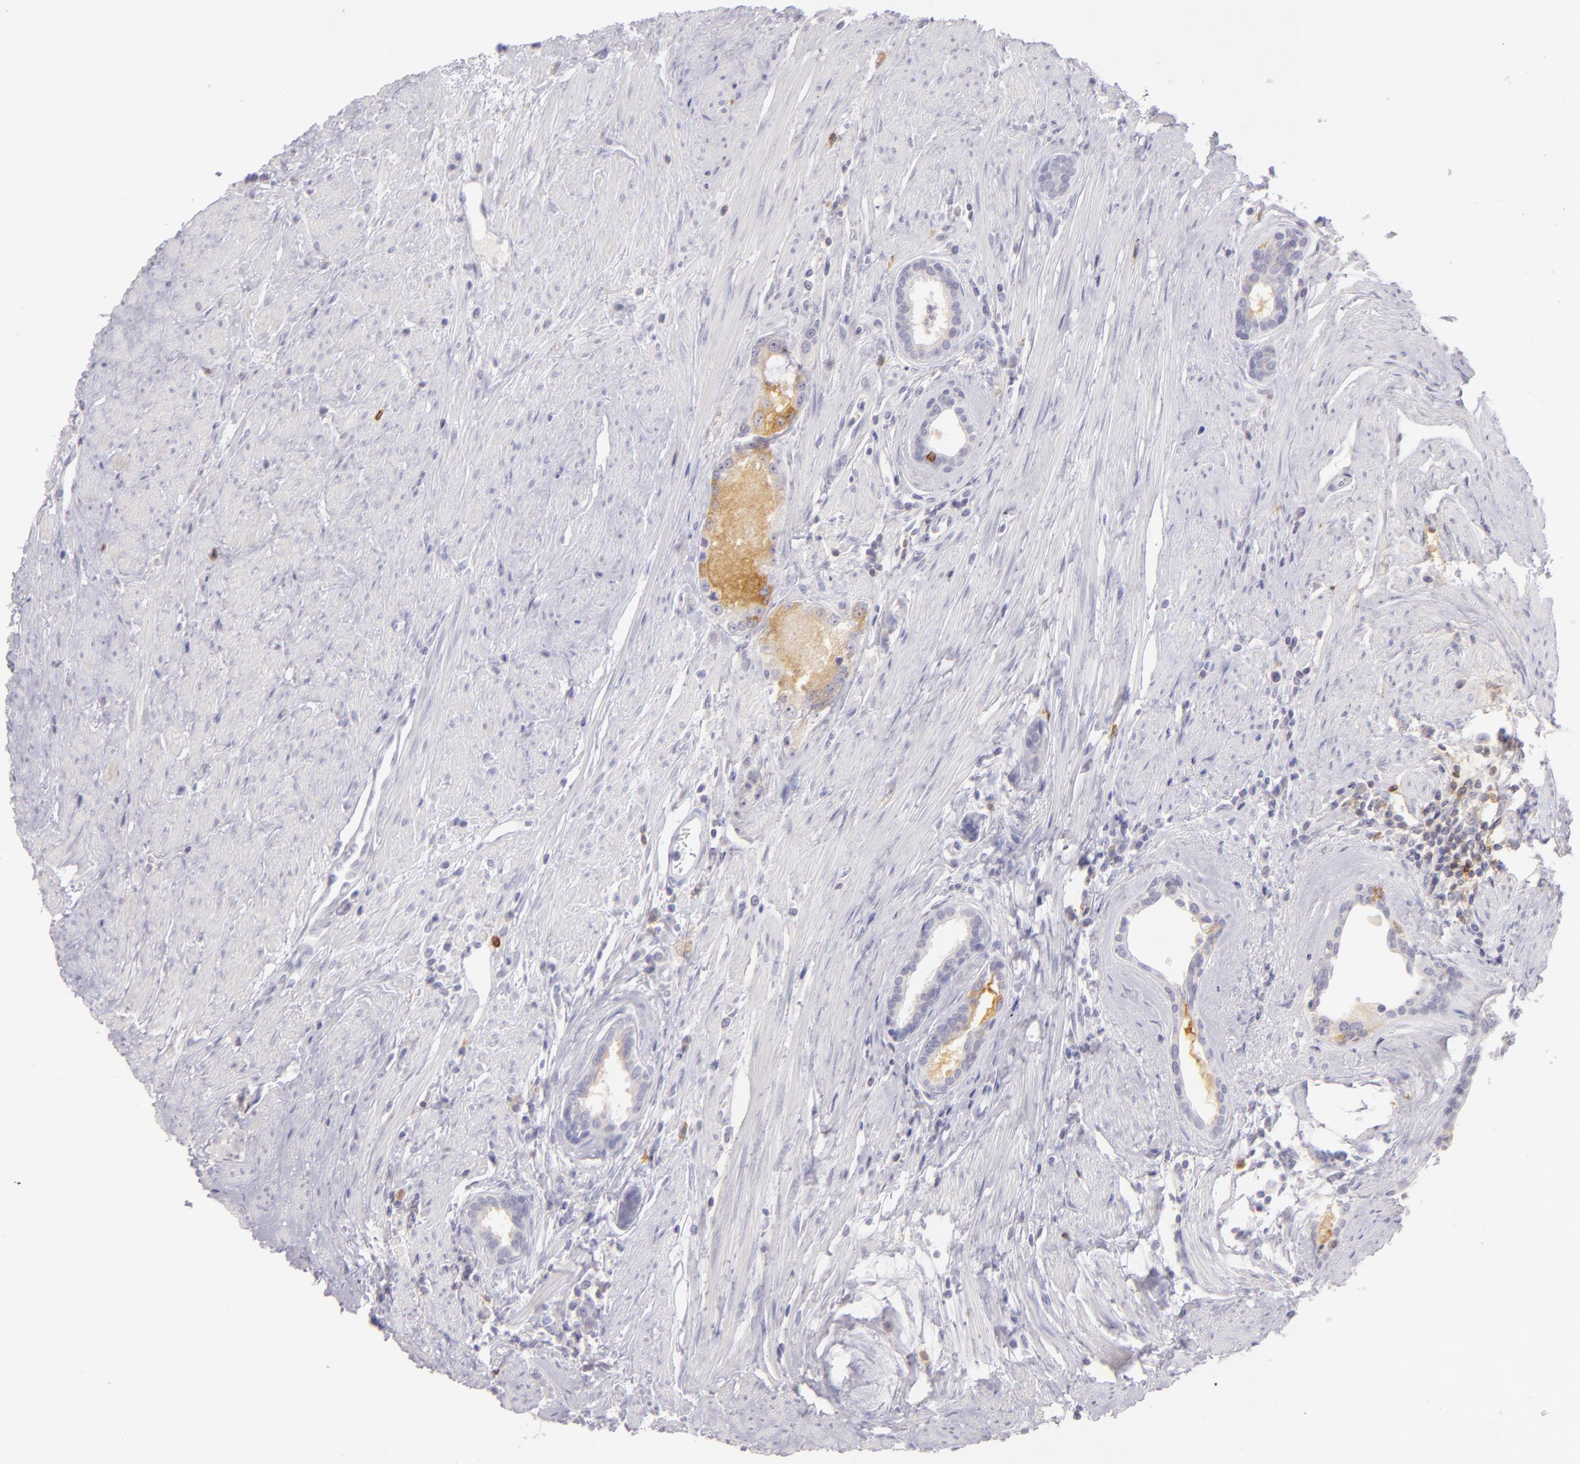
{"staining": {"intensity": "negative", "quantity": "none", "location": "none"}, "tissue": "prostate cancer", "cell_type": "Tumor cells", "image_type": "cancer", "snomed": [{"axis": "morphology", "description": "Adenocarcinoma, Medium grade"}, {"axis": "topography", "description": "Prostate"}], "caption": "A high-resolution image shows IHC staining of prostate cancer, which reveals no significant staining in tumor cells.", "gene": "IL2RA", "patient": {"sex": "male", "age": 72}}